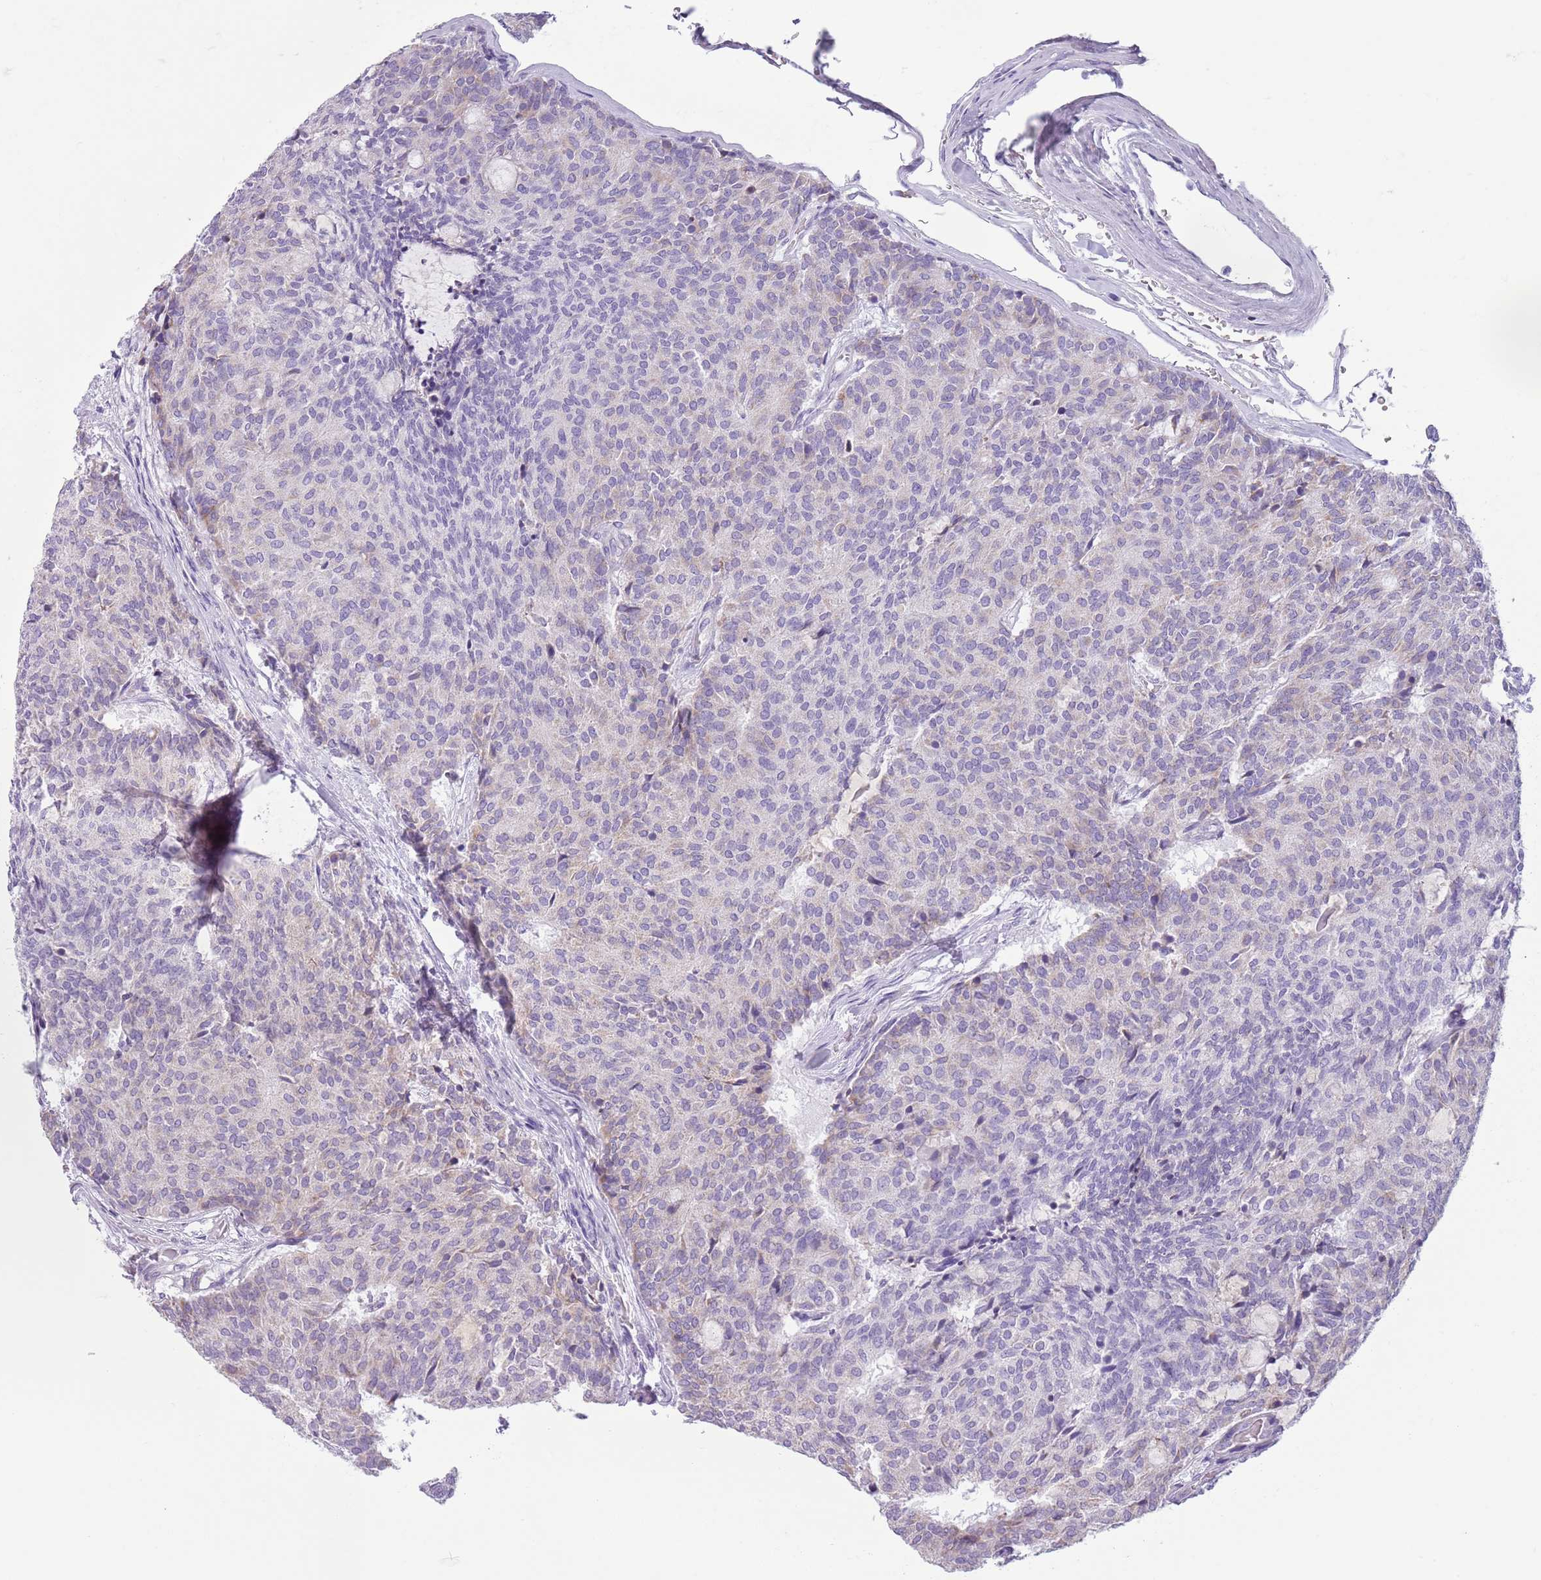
{"staining": {"intensity": "weak", "quantity": "<25%", "location": "cytoplasmic/membranous"}, "tissue": "carcinoid", "cell_type": "Tumor cells", "image_type": "cancer", "snomed": [{"axis": "morphology", "description": "Carcinoid, malignant, NOS"}, {"axis": "topography", "description": "Pancreas"}], "caption": "High power microscopy image of an immunohistochemistry (IHC) image of carcinoid, revealing no significant expression in tumor cells. (Immunohistochemistry, brightfield microscopy, high magnification).", "gene": "HYOU1", "patient": {"sex": "female", "age": 54}}